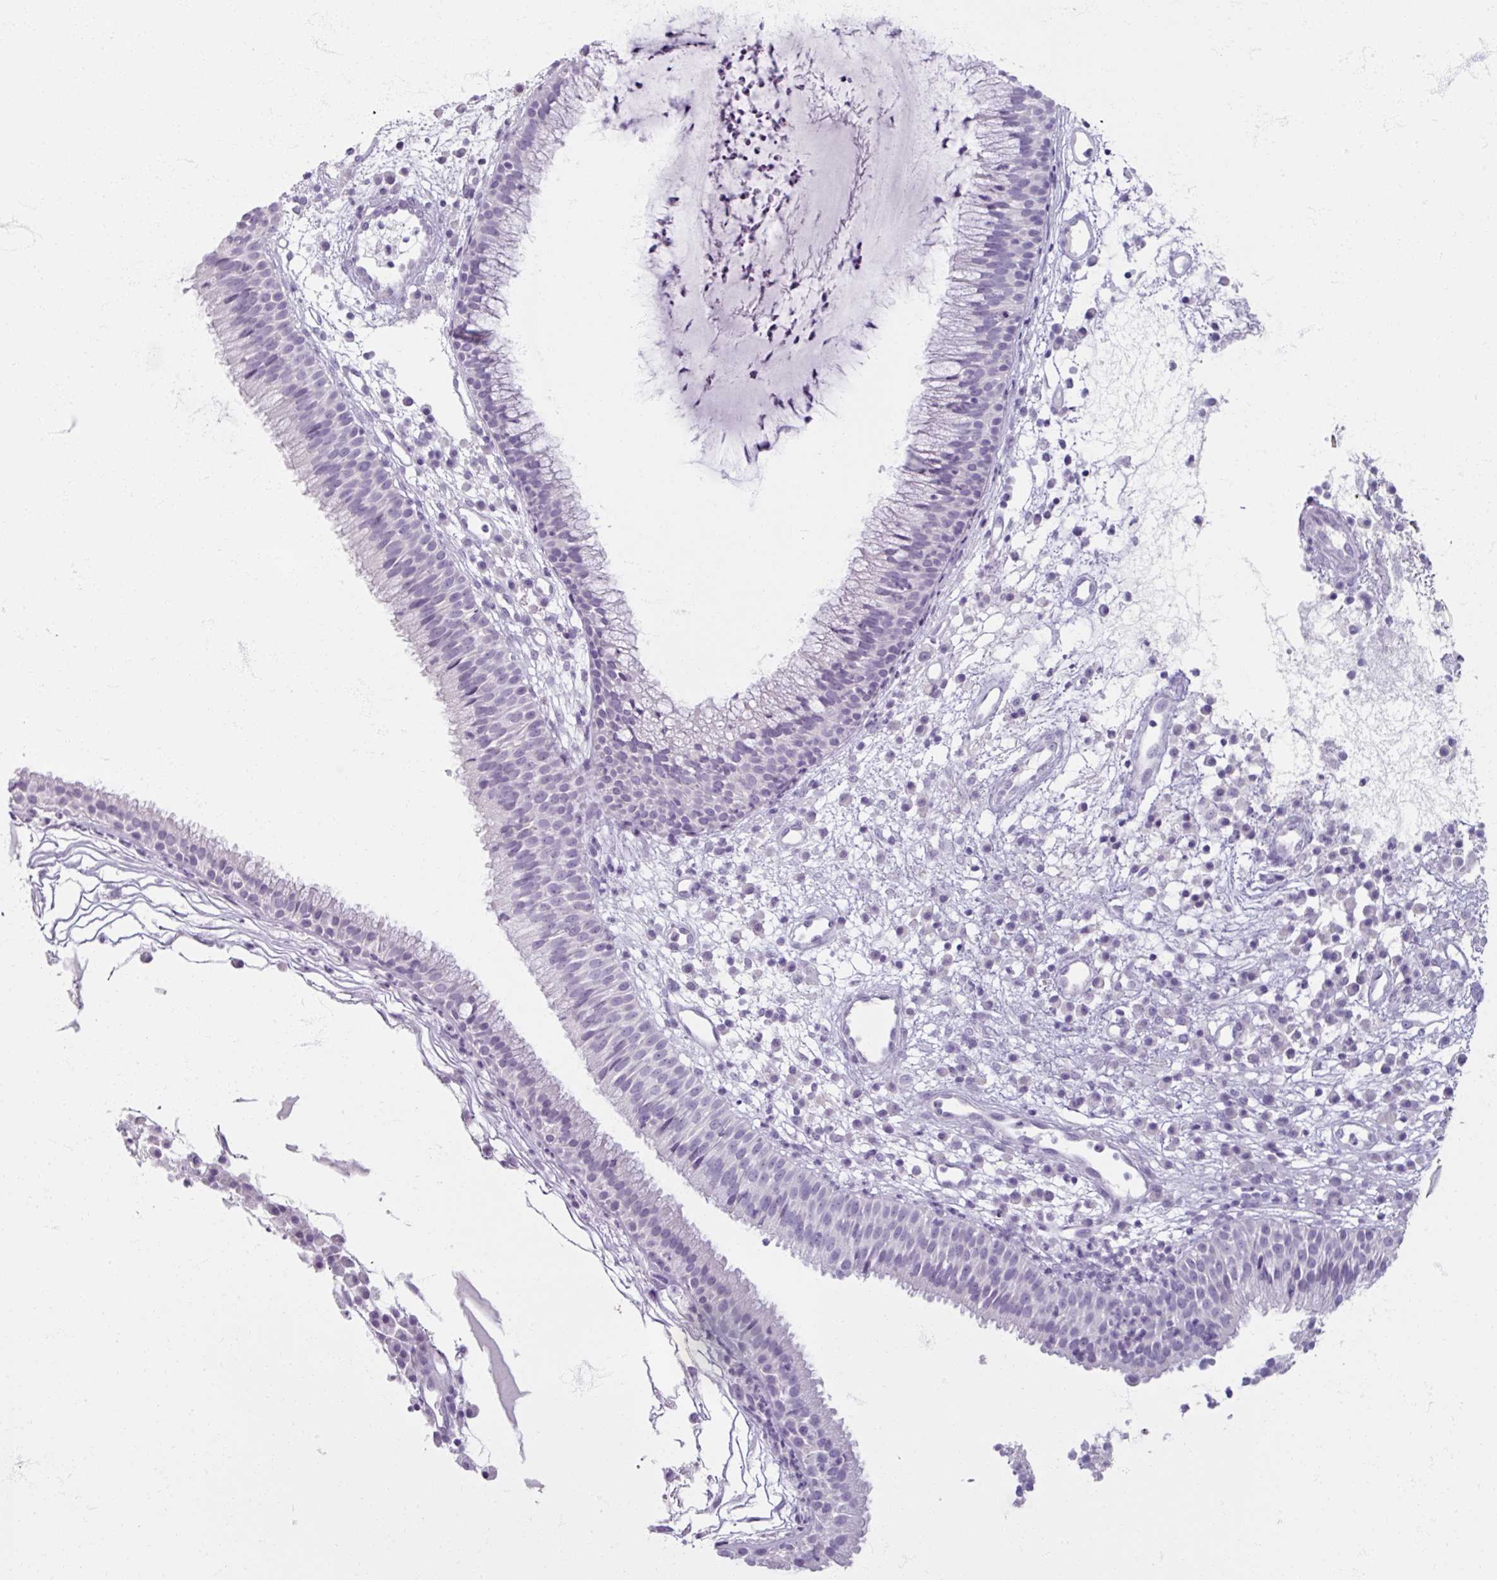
{"staining": {"intensity": "negative", "quantity": "none", "location": "none"}, "tissue": "nasopharynx", "cell_type": "Respiratory epithelial cells", "image_type": "normal", "snomed": [{"axis": "morphology", "description": "Normal tissue, NOS"}, {"axis": "topography", "description": "Nasopharynx"}], "caption": "High magnification brightfield microscopy of benign nasopharynx stained with DAB (brown) and counterstained with hematoxylin (blue): respiratory epithelial cells show no significant staining. The staining was performed using DAB (3,3'-diaminobenzidine) to visualize the protein expression in brown, while the nuclei were stained in blue with hematoxylin (Magnification: 20x).", "gene": "TG", "patient": {"sex": "male", "age": 21}}